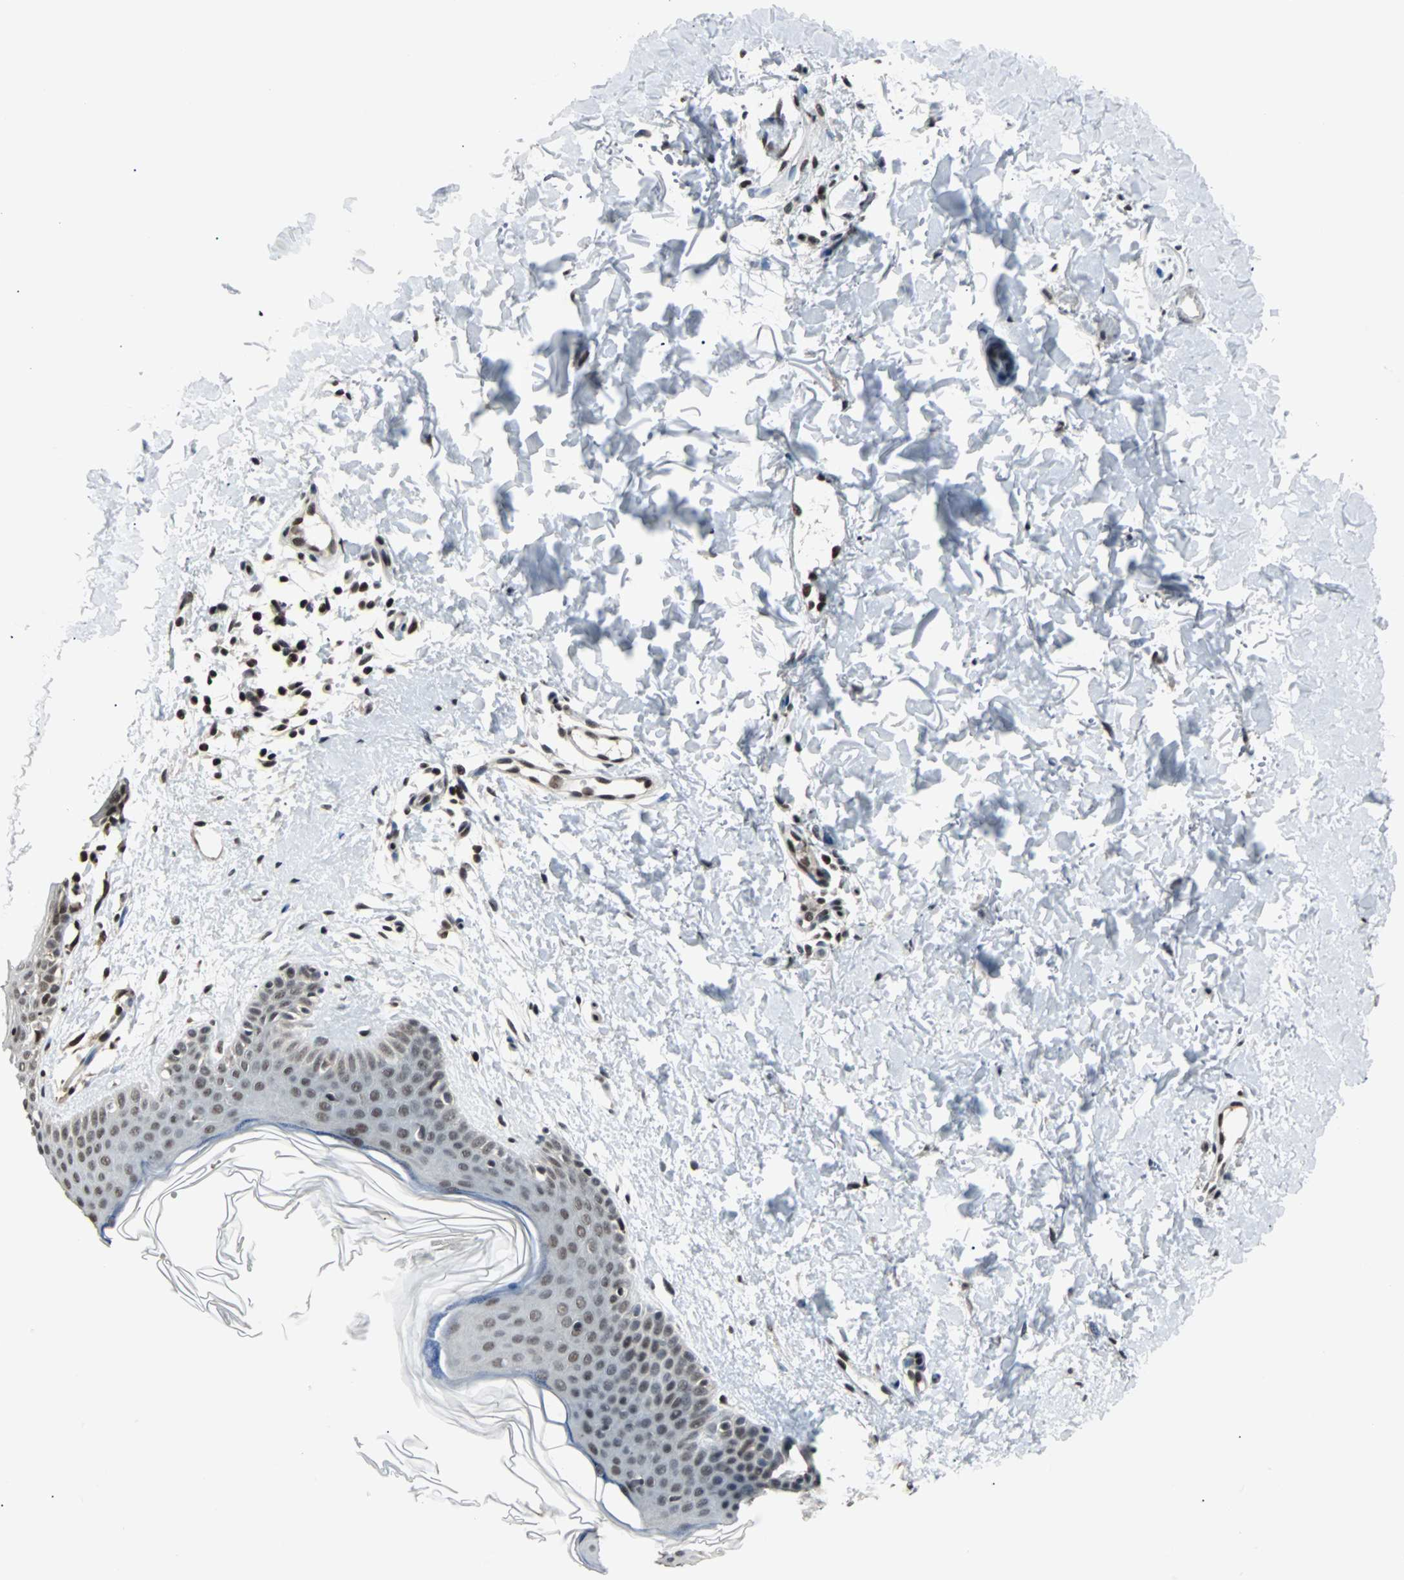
{"staining": {"intensity": "moderate", "quantity": ">75%", "location": "nuclear"}, "tissue": "skin", "cell_type": "Fibroblasts", "image_type": "normal", "snomed": [{"axis": "morphology", "description": "Normal tissue, NOS"}, {"axis": "topography", "description": "Skin"}], "caption": "Immunohistochemical staining of normal human skin shows medium levels of moderate nuclear positivity in about >75% of fibroblasts.", "gene": "TERF2IP", "patient": {"sex": "female", "age": 56}}